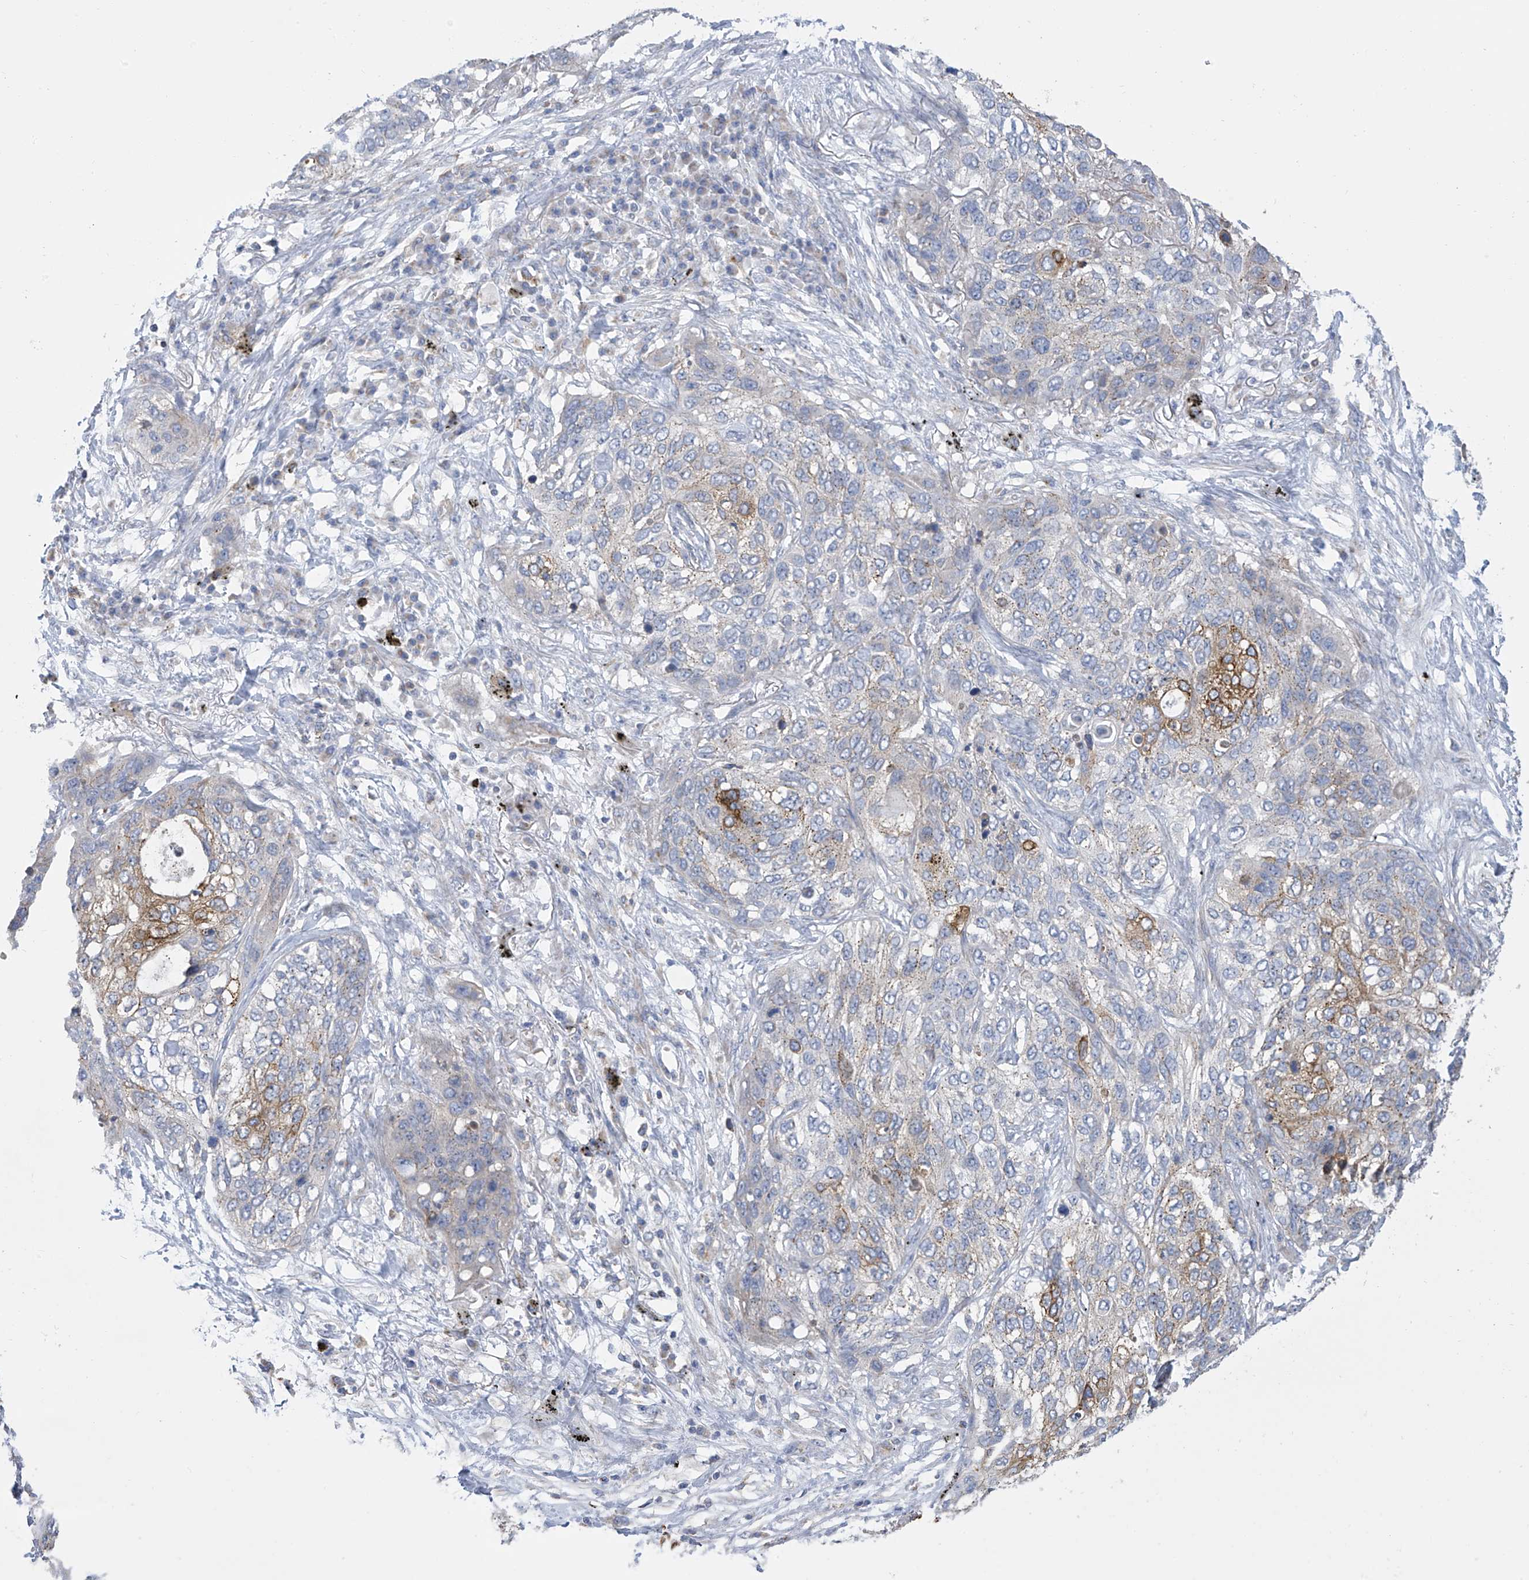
{"staining": {"intensity": "moderate", "quantity": "<25%", "location": "cytoplasmic/membranous"}, "tissue": "lung cancer", "cell_type": "Tumor cells", "image_type": "cancer", "snomed": [{"axis": "morphology", "description": "Squamous cell carcinoma, NOS"}, {"axis": "topography", "description": "Lung"}], "caption": "Protein positivity by IHC exhibits moderate cytoplasmic/membranous staining in approximately <25% of tumor cells in lung cancer (squamous cell carcinoma).", "gene": "ITM2B", "patient": {"sex": "female", "age": 63}}